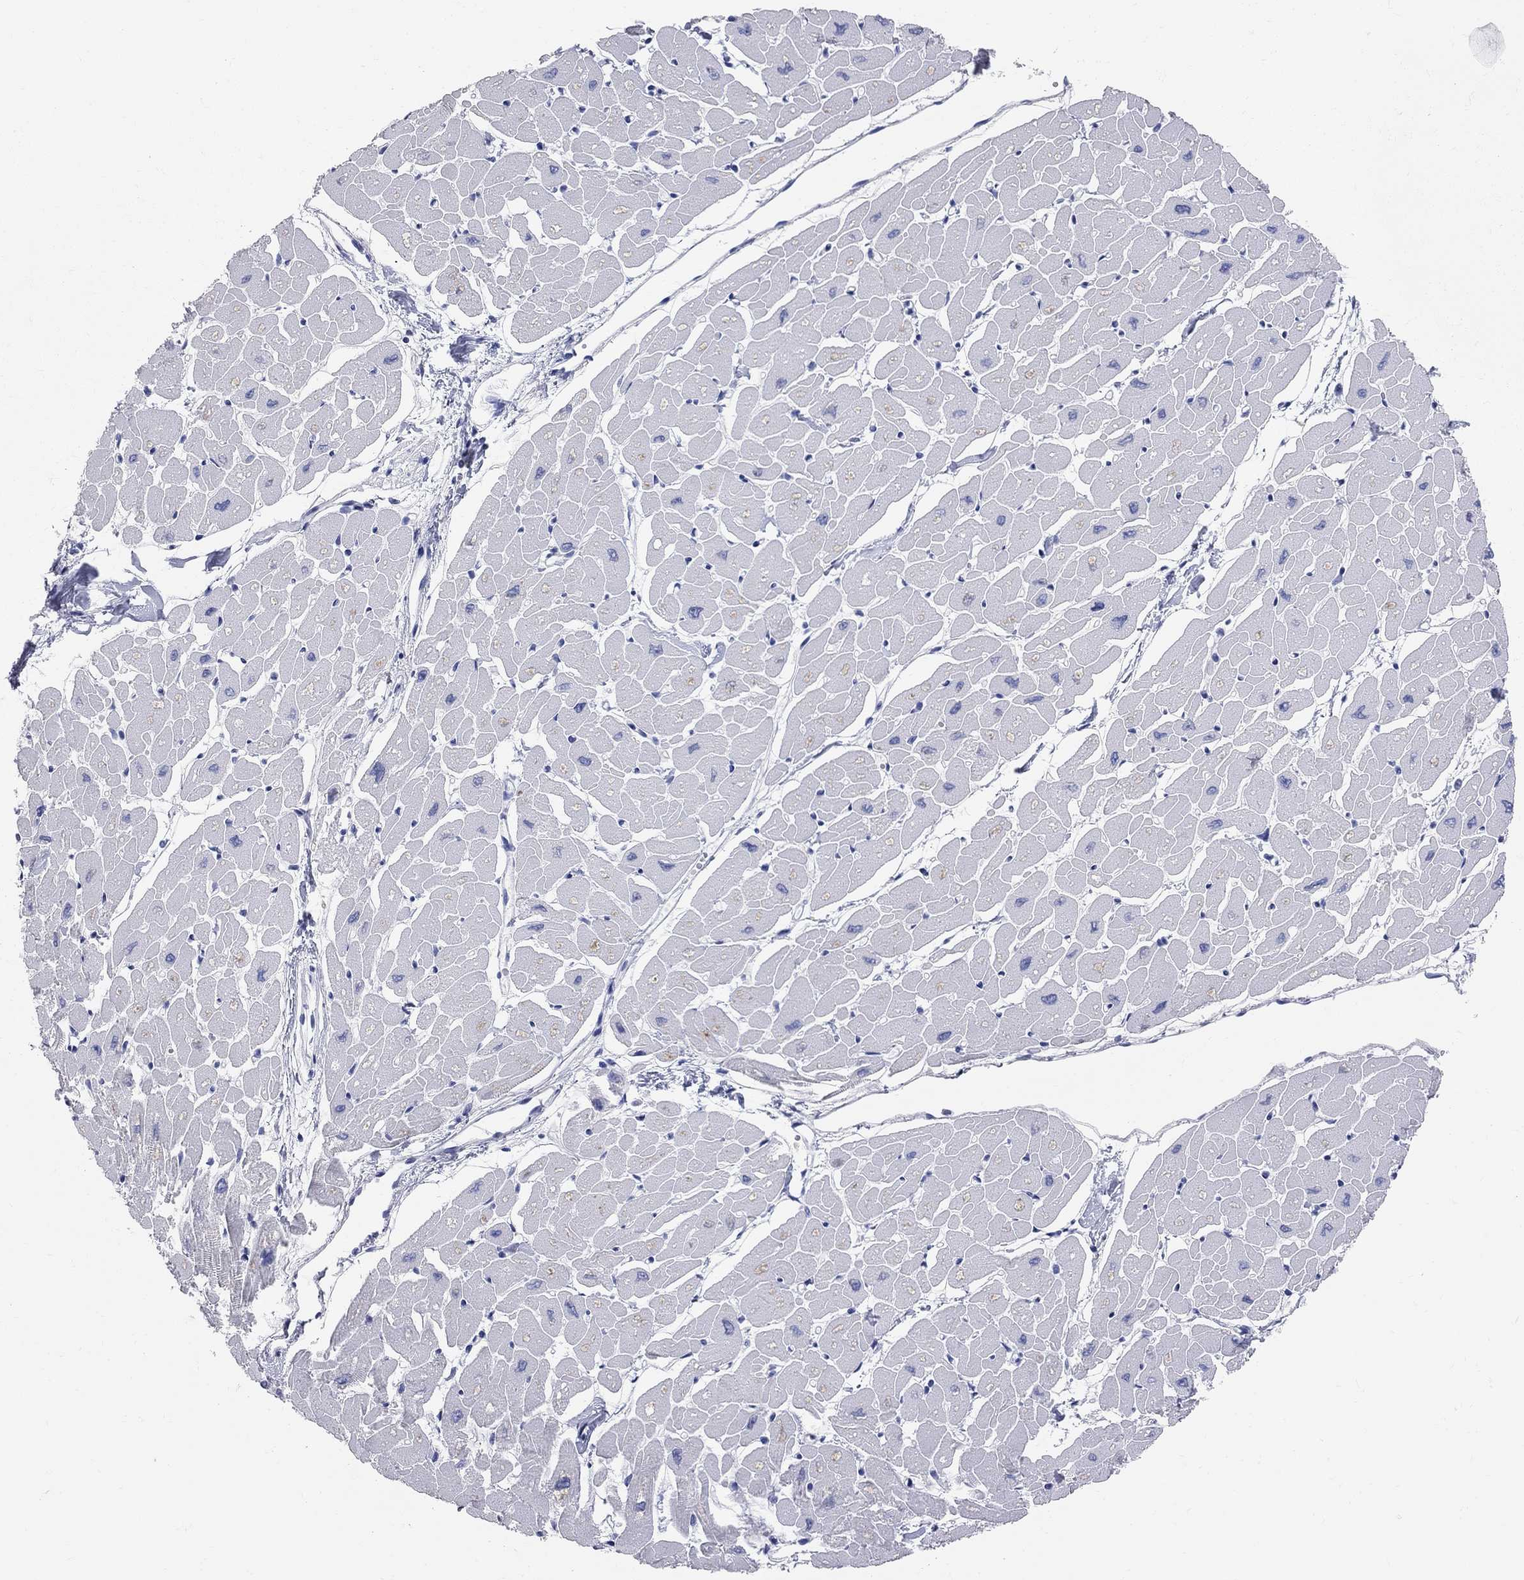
{"staining": {"intensity": "negative", "quantity": "none", "location": "none"}, "tissue": "heart muscle", "cell_type": "Cardiomyocytes", "image_type": "normal", "snomed": [{"axis": "morphology", "description": "Normal tissue, NOS"}, {"axis": "topography", "description": "Heart"}], "caption": "Immunohistochemistry (IHC) histopathology image of normal heart muscle: heart muscle stained with DAB exhibits no significant protein positivity in cardiomyocytes. (Brightfield microscopy of DAB IHC at high magnification).", "gene": "AOX1", "patient": {"sex": "male", "age": 57}}